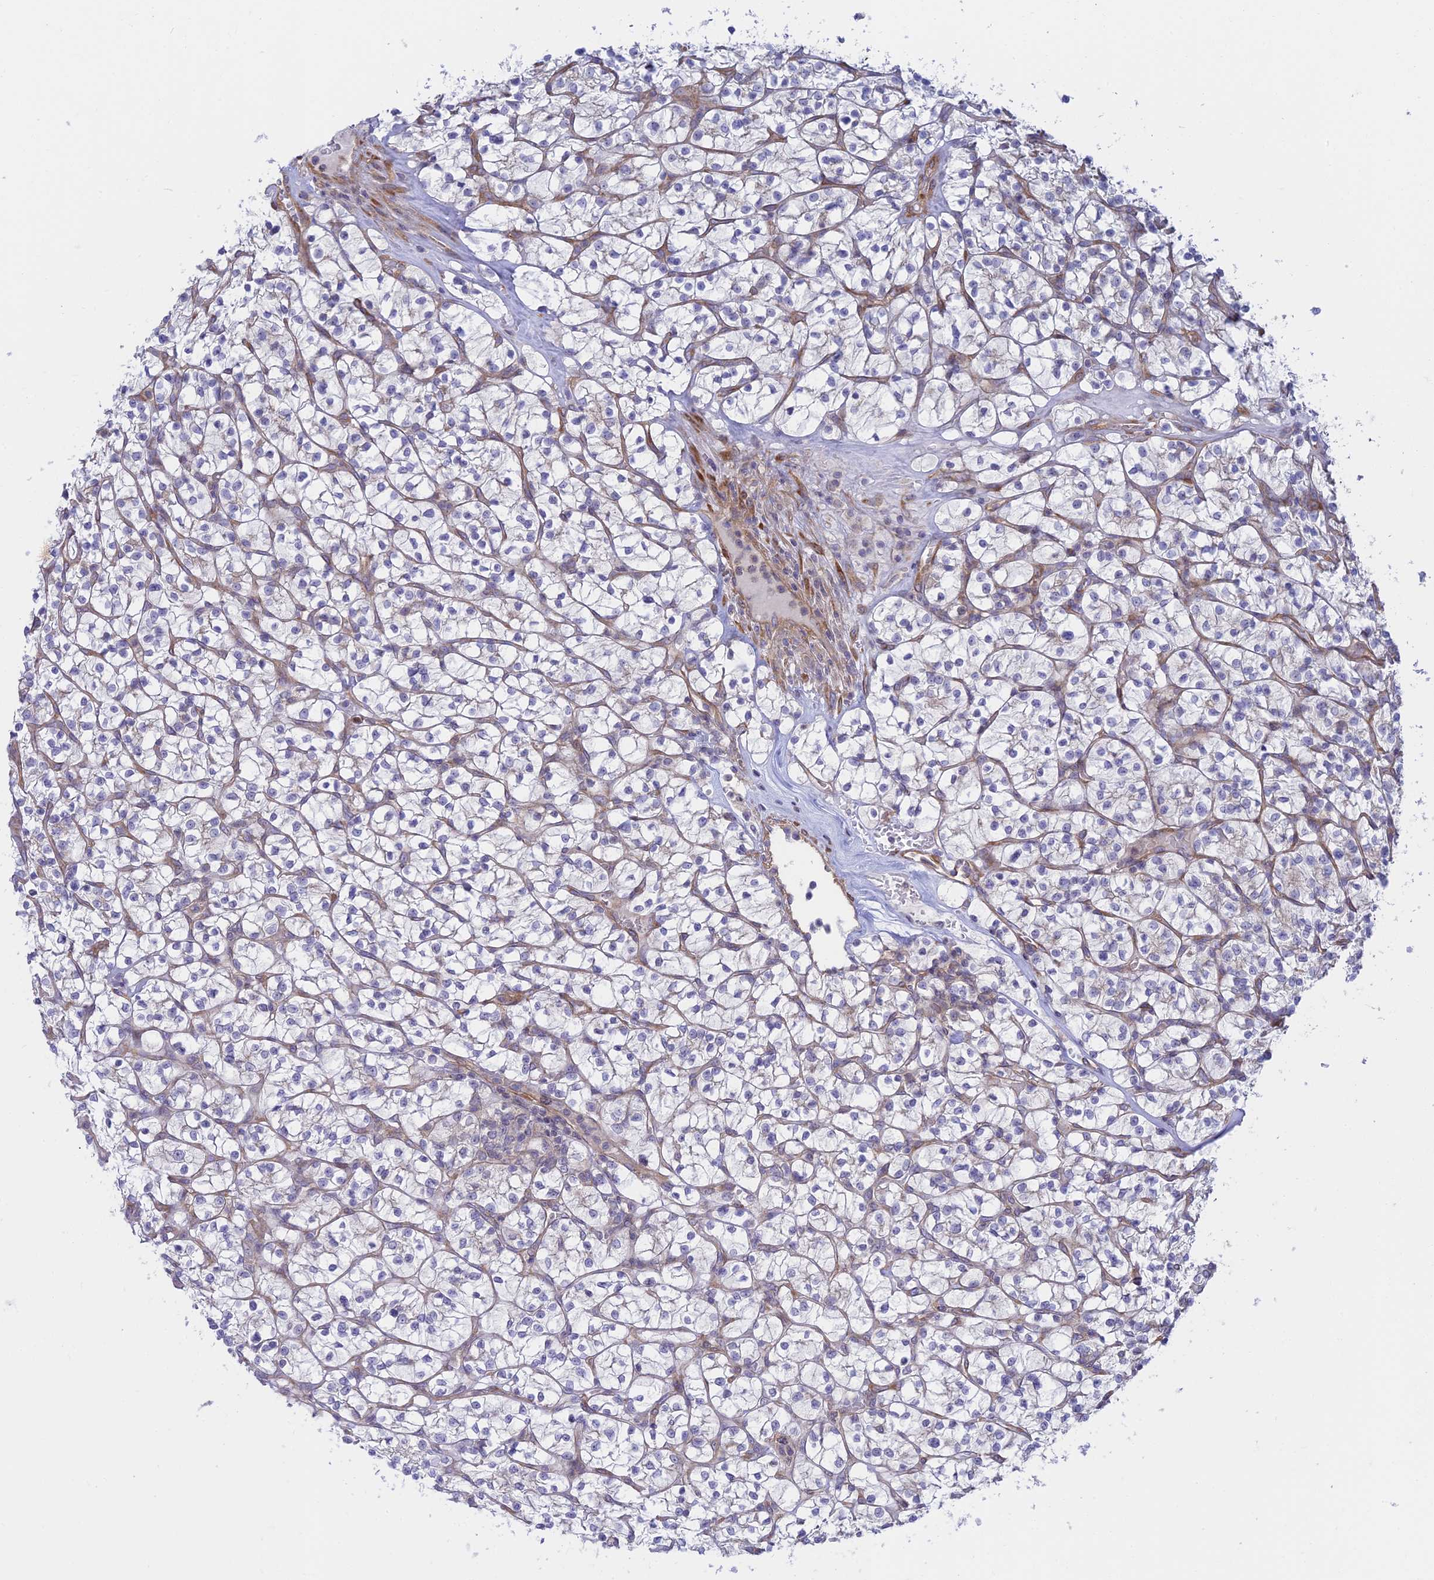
{"staining": {"intensity": "negative", "quantity": "none", "location": "none"}, "tissue": "renal cancer", "cell_type": "Tumor cells", "image_type": "cancer", "snomed": [{"axis": "morphology", "description": "Adenocarcinoma, NOS"}, {"axis": "topography", "description": "Kidney"}], "caption": "This is a histopathology image of IHC staining of renal adenocarcinoma, which shows no staining in tumor cells. (Brightfield microscopy of DAB (3,3'-diaminobenzidine) IHC at high magnification).", "gene": "KCNAB1", "patient": {"sex": "female", "age": 64}}